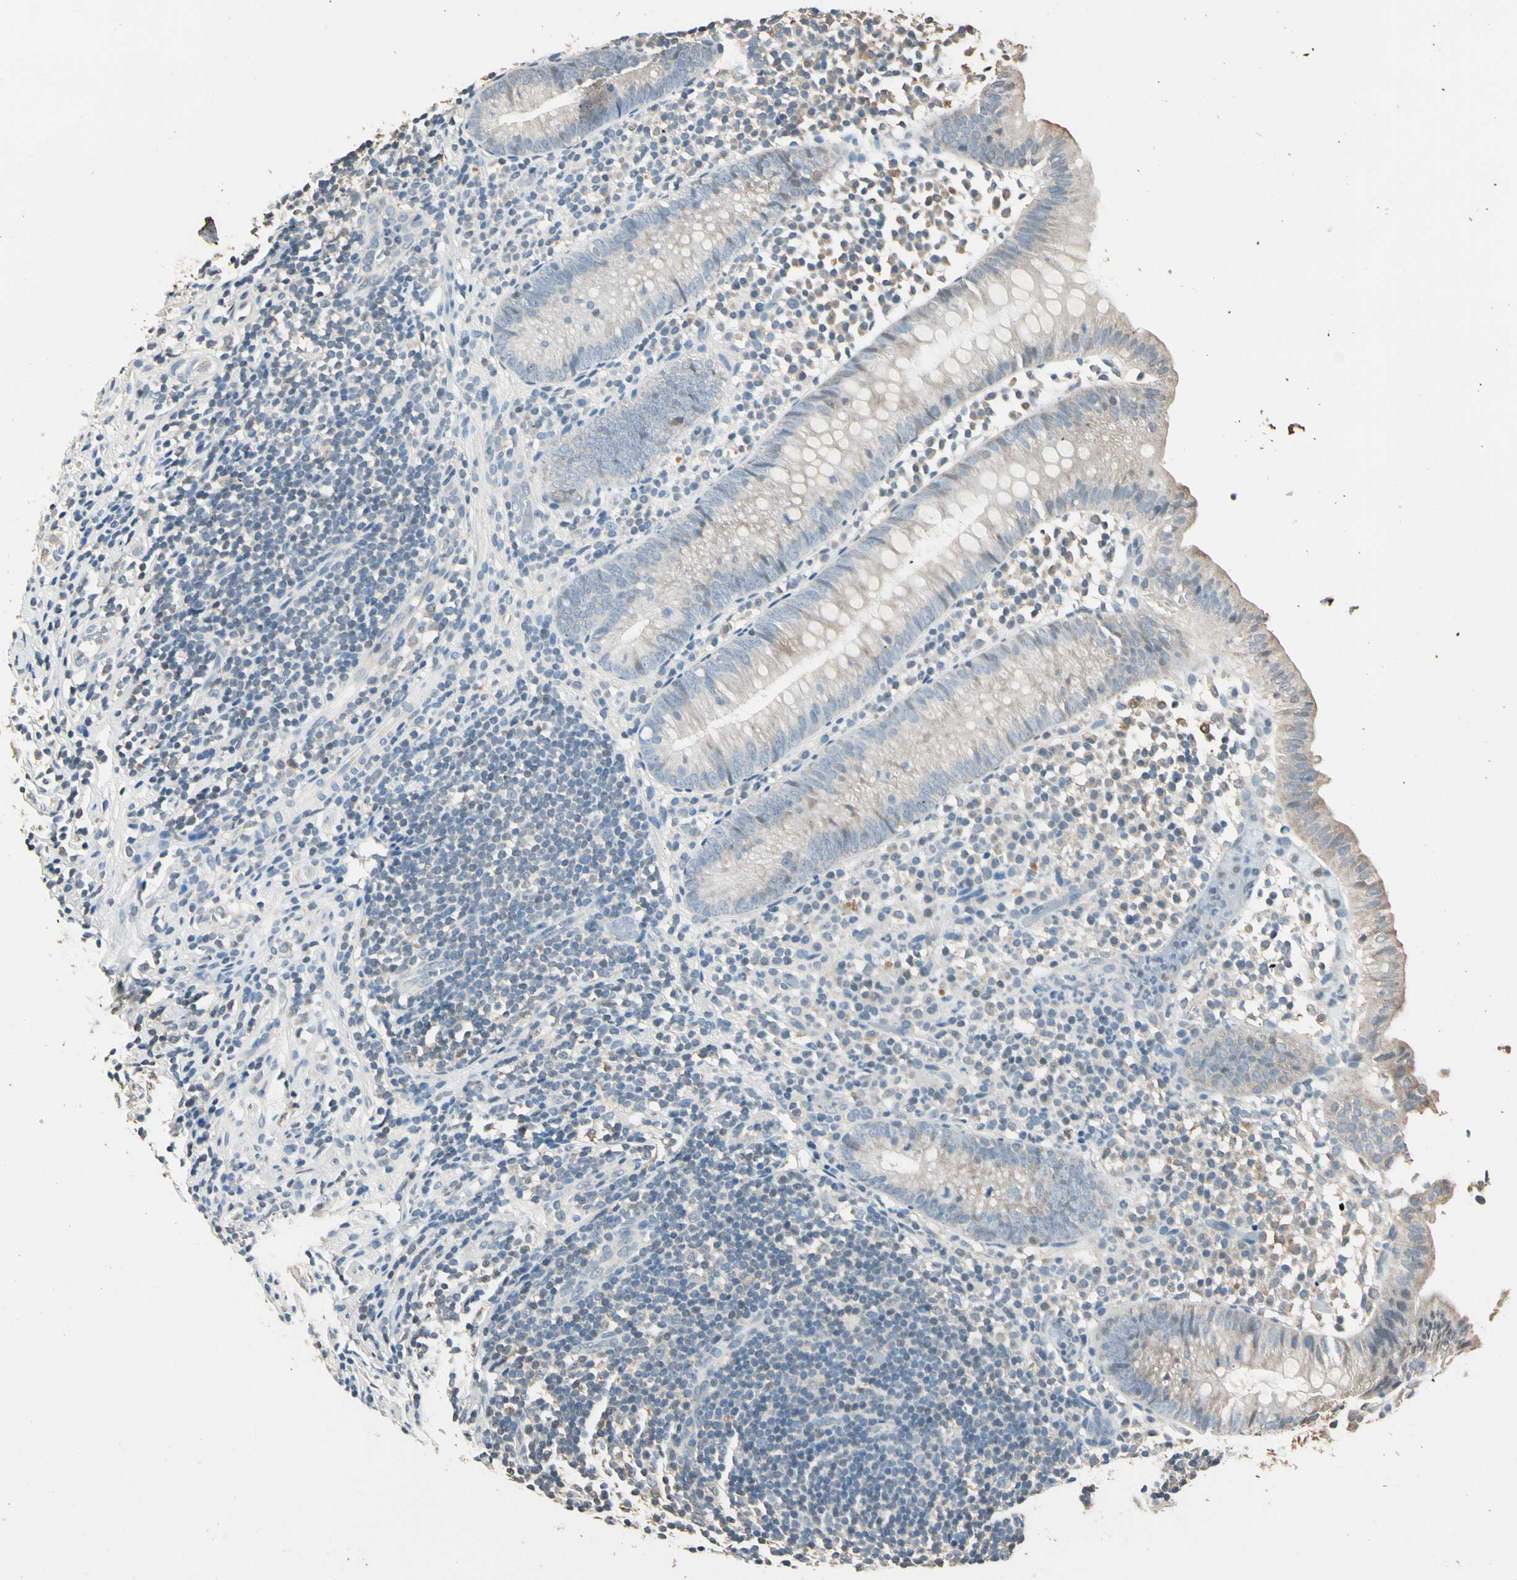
{"staining": {"intensity": "moderate", "quantity": "<25%", "location": "cytoplasmic/membranous"}, "tissue": "appendix", "cell_type": "Glandular cells", "image_type": "normal", "snomed": [{"axis": "morphology", "description": "Normal tissue, NOS"}, {"axis": "topography", "description": "Appendix"}], "caption": "Unremarkable appendix reveals moderate cytoplasmic/membranous staining in approximately <25% of glandular cells.", "gene": "MAP3K7", "patient": {"sex": "male", "age": 25}}